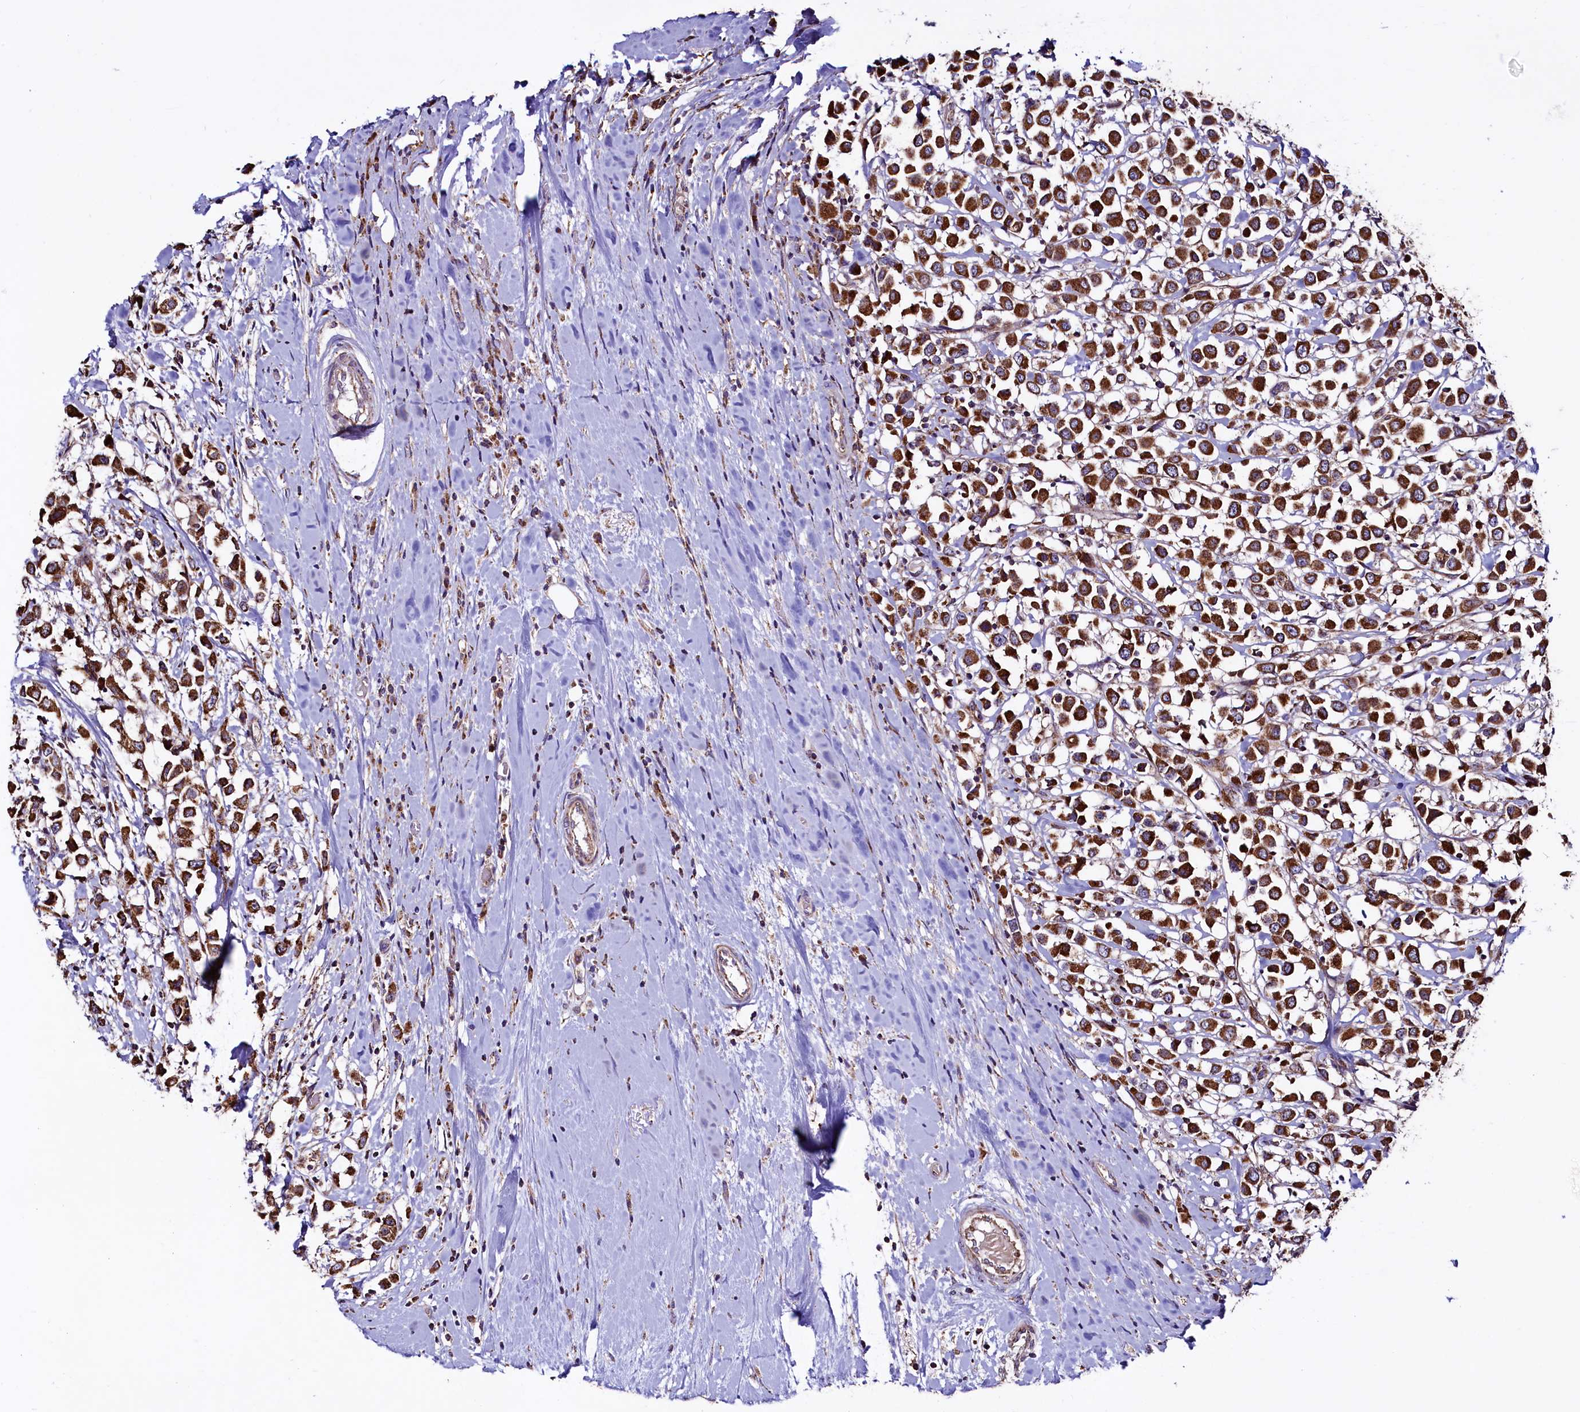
{"staining": {"intensity": "strong", "quantity": ">75%", "location": "cytoplasmic/membranous"}, "tissue": "breast cancer", "cell_type": "Tumor cells", "image_type": "cancer", "snomed": [{"axis": "morphology", "description": "Duct carcinoma"}, {"axis": "topography", "description": "Breast"}], "caption": "IHC (DAB (3,3'-diaminobenzidine)) staining of breast invasive ductal carcinoma displays strong cytoplasmic/membranous protein positivity in about >75% of tumor cells.", "gene": "STARD5", "patient": {"sex": "female", "age": 61}}